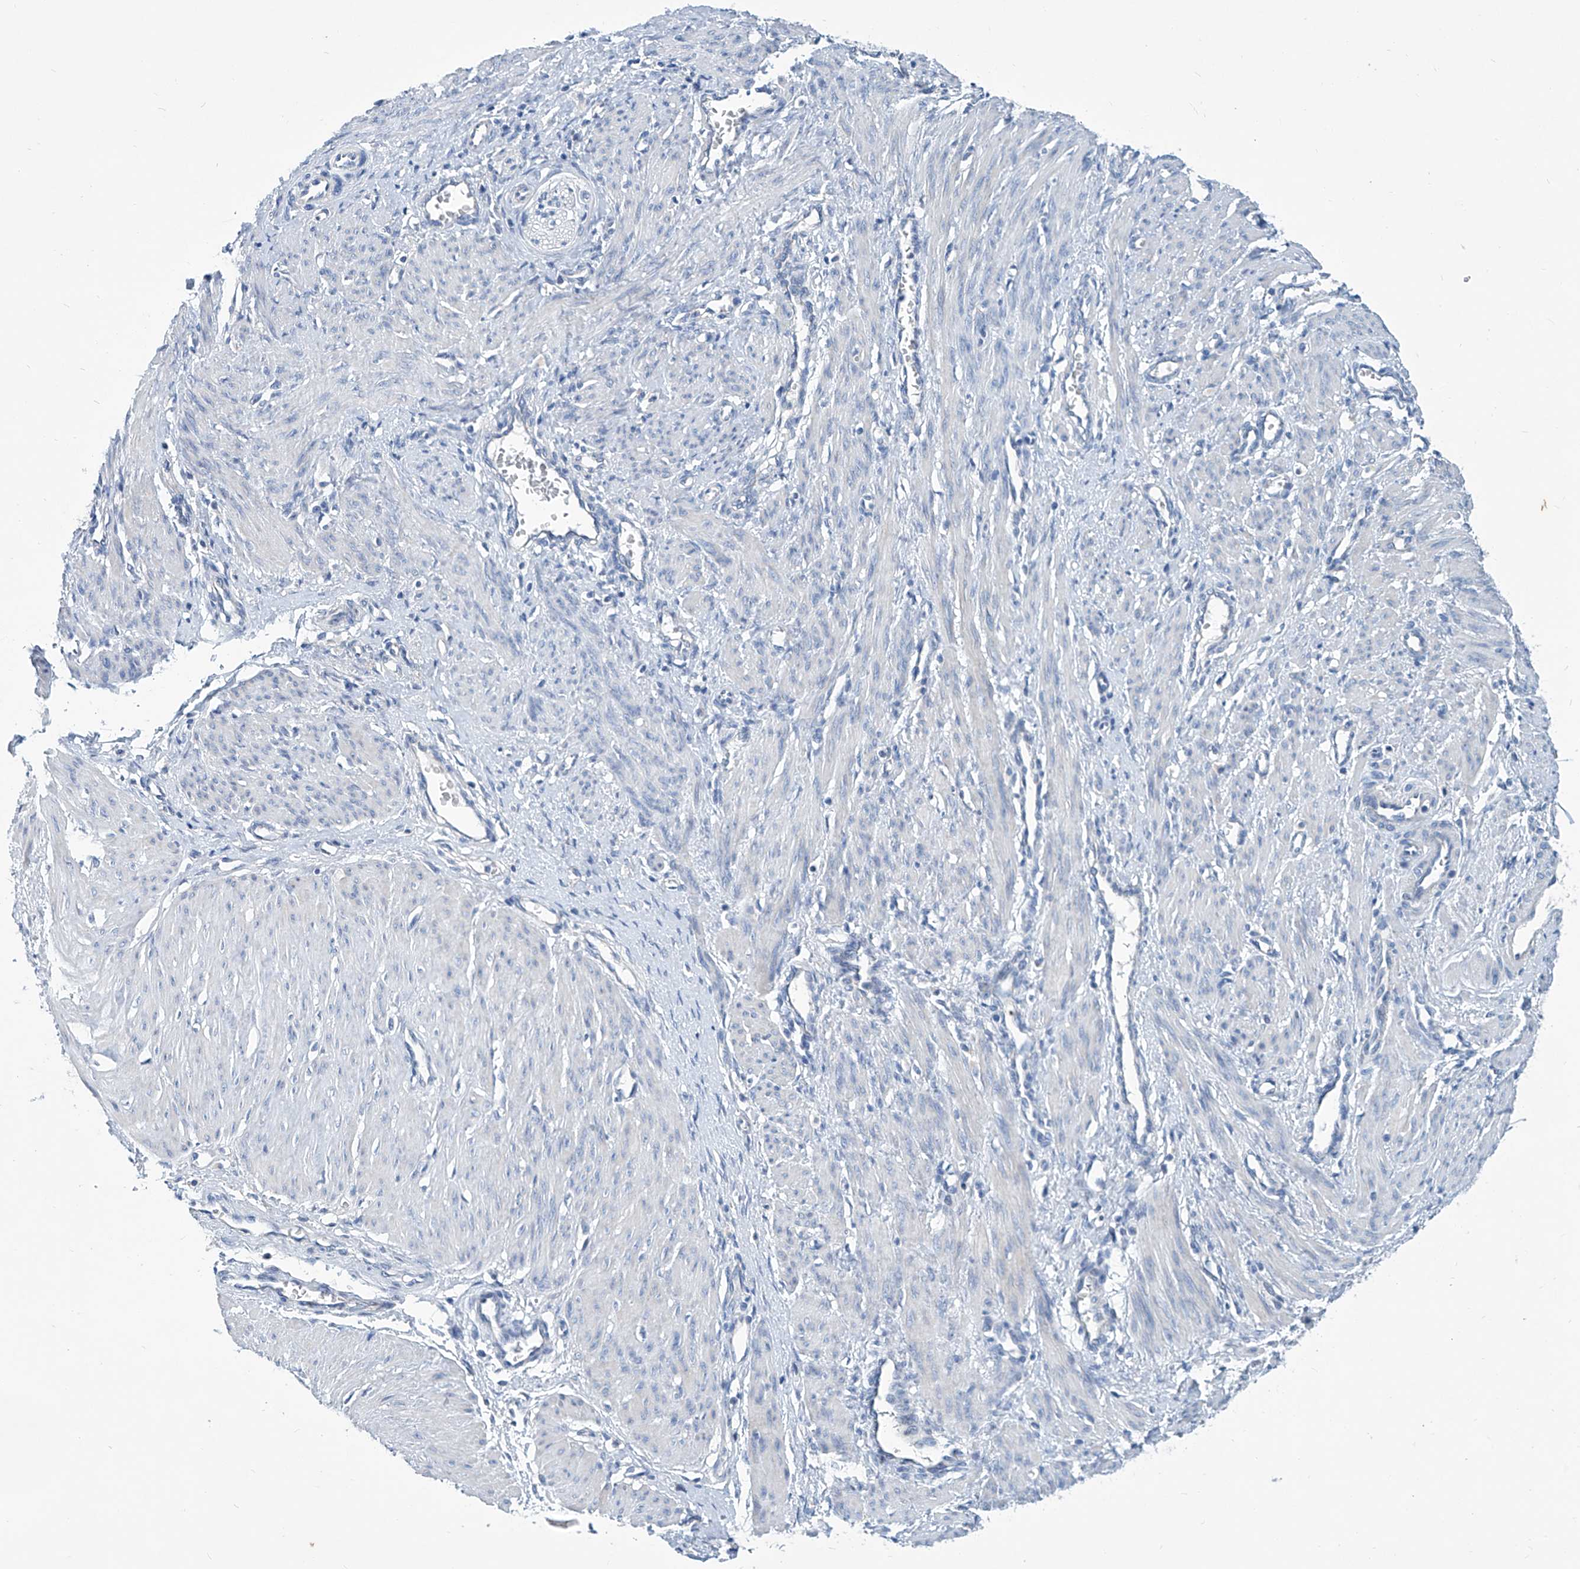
{"staining": {"intensity": "negative", "quantity": "none", "location": "none"}, "tissue": "smooth muscle", "cell_type": "Smooth muscle cells", "image_type": "normal", "snomed": [{"axis": "morphology", "description": "Normal tissue, NOS"}, {"axis": "topography", "description": "Endometrium"}], "caption": "Benign smooth muscle was stained to show a protein in brown. There is no significant positivity in smooth muscle cells. (Stains: DAB (3,3'-diaminobenzidine) immunohistochemistry with hematoxylin counter stain, Microscopy: brightfield microscopy at high magnification).", "gene": "ZNF519", "patient": {"sex": "female", "age": 33}}